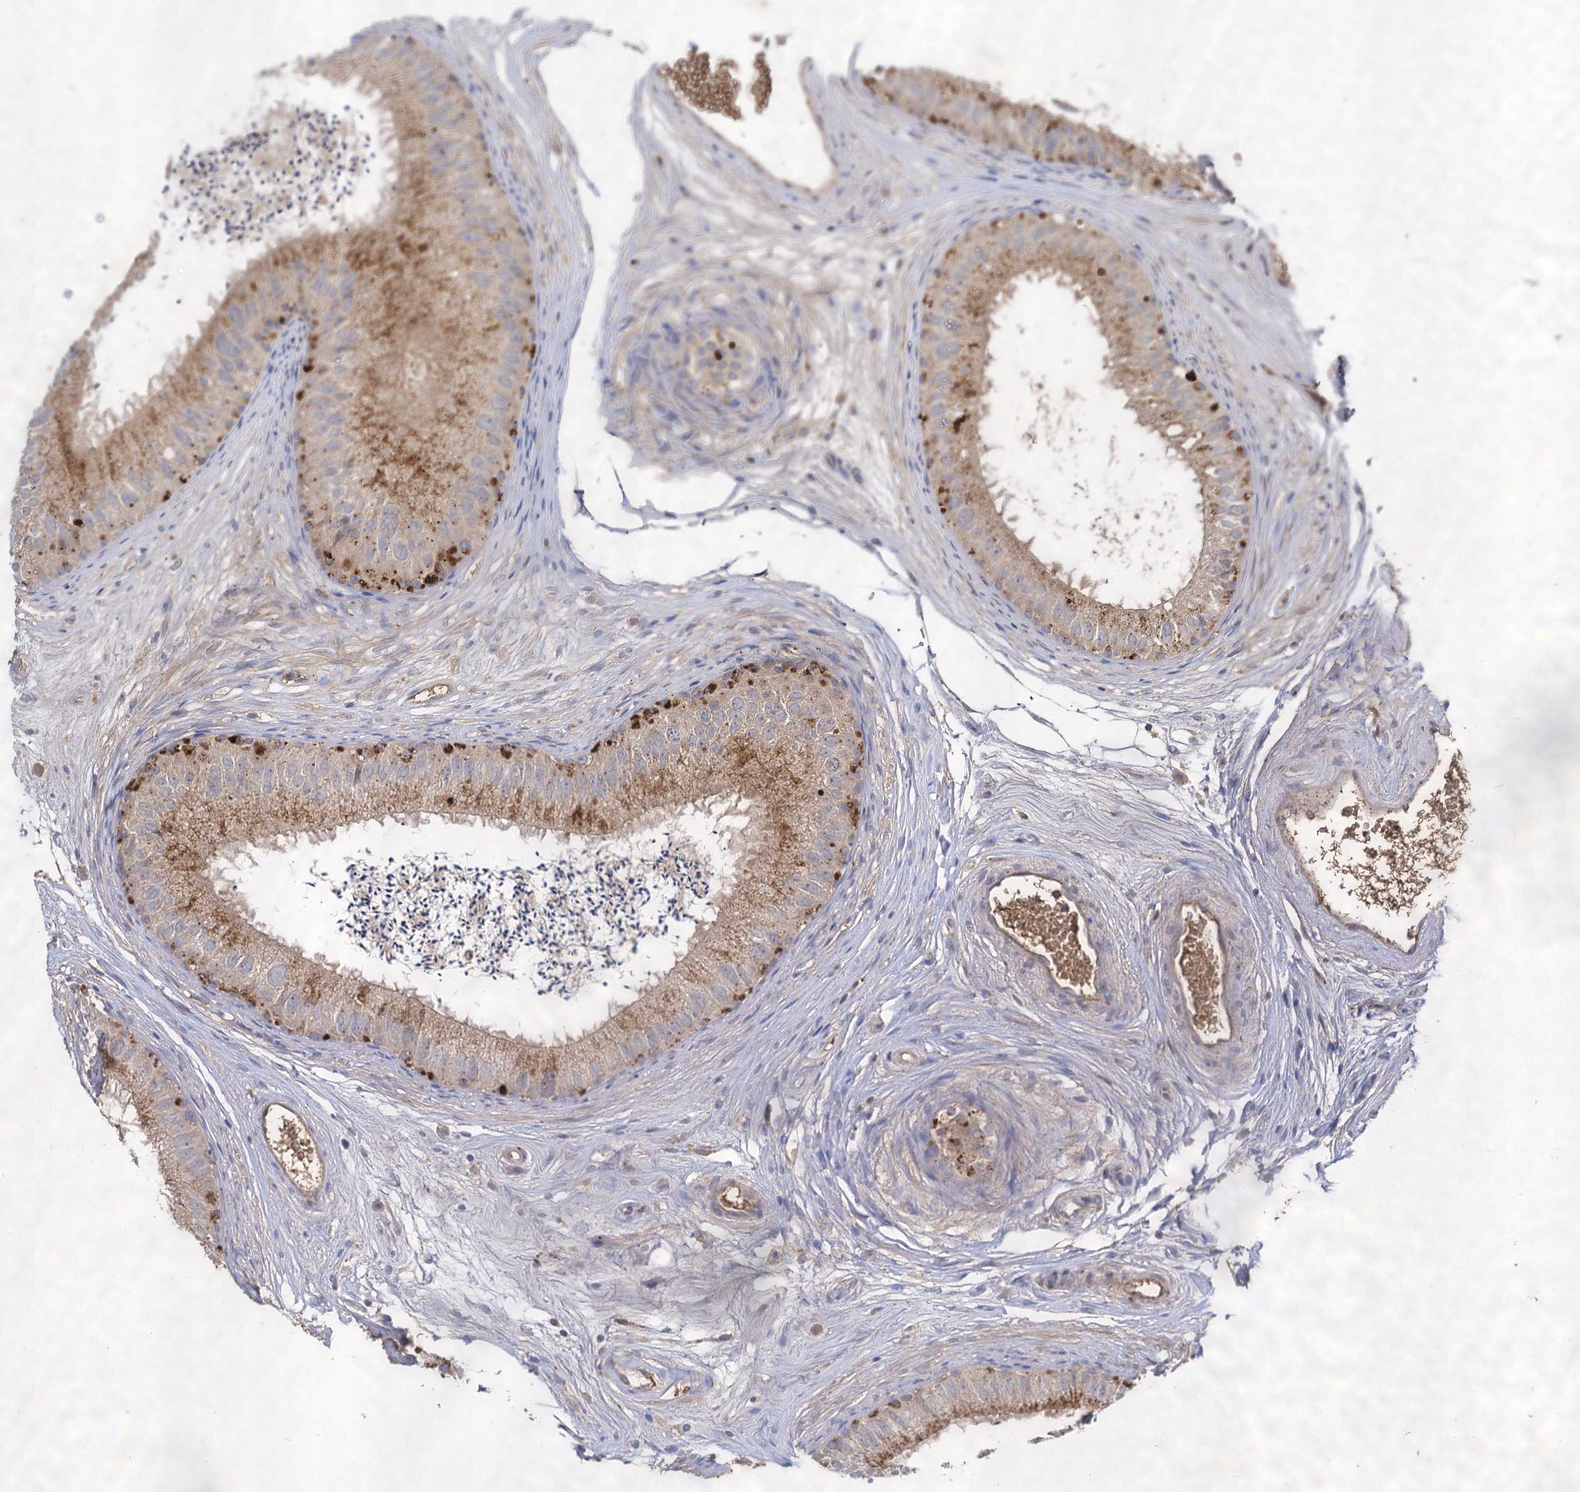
{"staining": {"intensity": "moderate", "quantity": ">75%", "location": "cytoplasmic/membranous"}, "tissue": "epididymis", "cell_type": "Glandular cells", "image_type": "normal", "snomed": [{"axis": "morphology", "description": "Normal tissue, NOS"}, {"axis": "topography", "description": "Epididymis"}], "caption": "Epididymis stained with DAB immunohistochemistry demonstrates medium levels of moderate cytoplasmic/membranous staining in approximately >75% of glandular cells.", "gene": "USP50", "patient": {"sex": "male", "age": 77}}